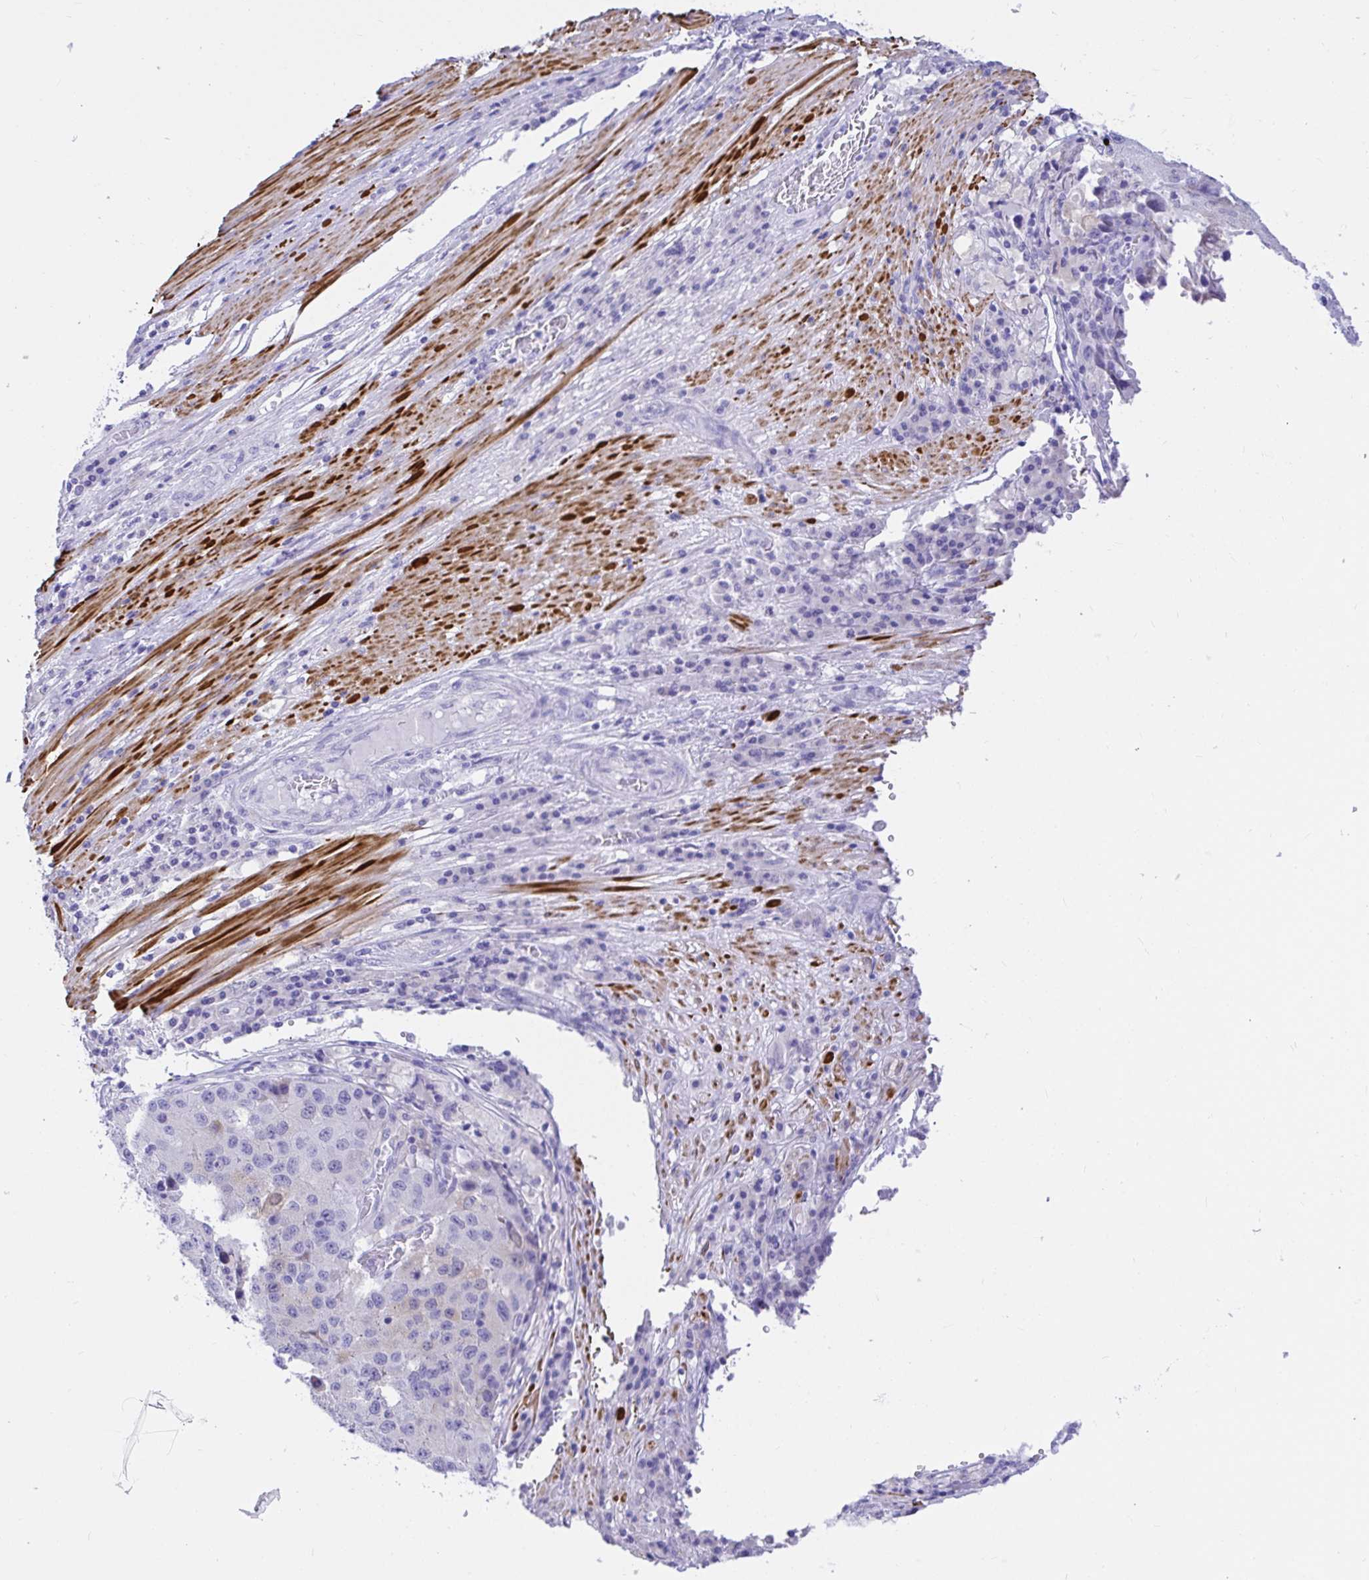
{"staining": {"intensity": "negative", "quantity": "none", "location": "none"}, "tissue": "stomach cancer", "cell_type": "Tumor cells", "image_type": "cancer", "snomed": [{"axis": "morphology", "description": "Adenocarcinoma, NOS"}, {"axis": "topography", "description": "Stomach"}], "caption": "There is no significant staining in tumor cells of stomach adenocarcinoma. Nuclei are stained in blue.", "gene": "BACE2", "patient": {"sex": "male", "age": 71}}